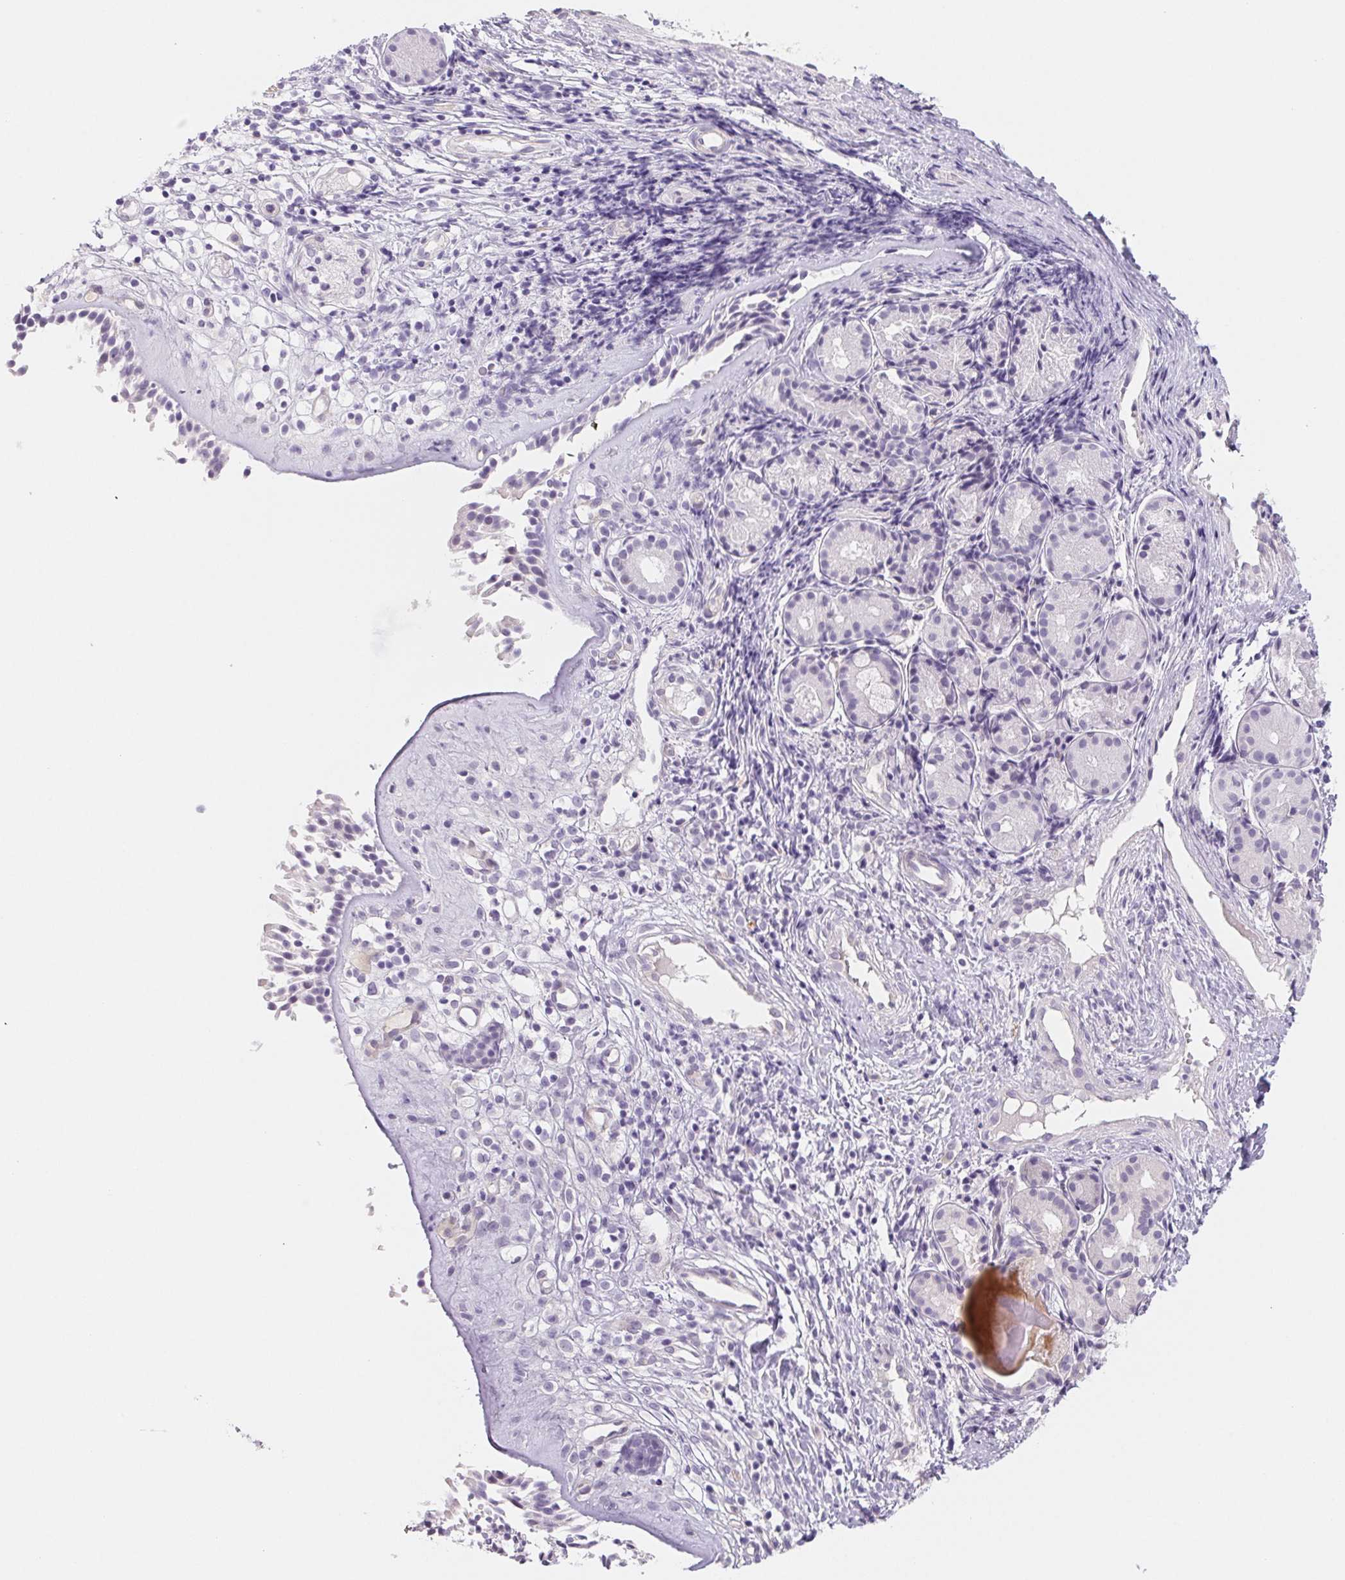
{"staining": {"intensity": "negative", "quantity": "none", "location": "none"}, "tissue": "nasopharynx", "cell_type": "Respiratory epithelial cells", "image_type": "normal", "snomed": [{"axis": "morphology", "description": "Normal tissue, NOS"}, {"axis": "topography", "description": "Nasopharynx"}], "caption": "High power microscopy image of an immunohistochemistry image of unremarkable nasopharynx, revealing no significant expression in respiratory epithelial cells.", "gene": "CTNND2", "patient": {"sex": "male", "age": 58}}